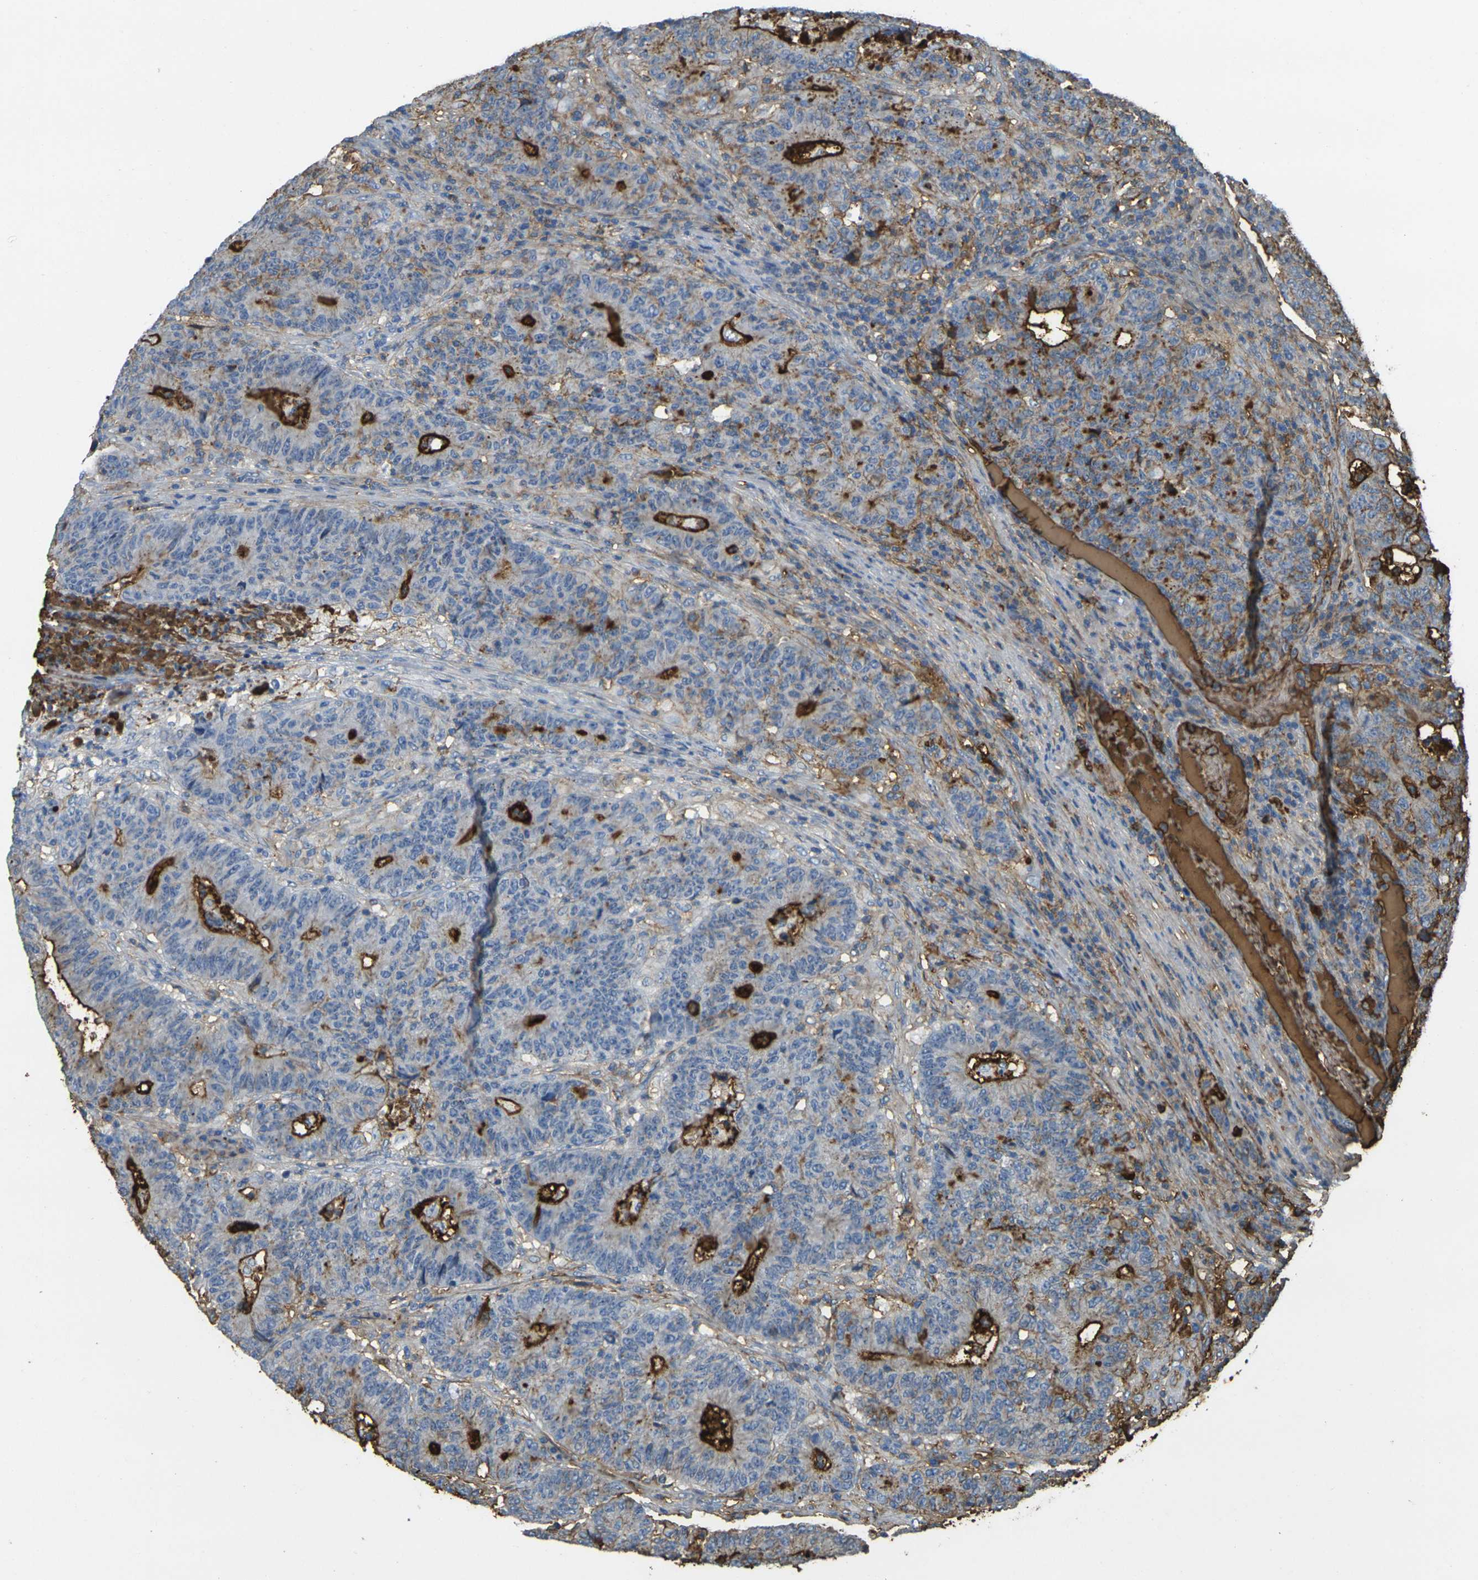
{"staining": {"intensity": "strong", "quantity": "<25%", "location": "cytoplasmic/membranous"}, "tissue": "colorectal cancer", "cell_type": "Tumor cells", "image_type": "cancer", "snomed": [{"axis": "morphology", "description": "Normal tissue, NOS"}, {"axis": "morphology", "description": "Adenocarcinoma, NOS"}, {"axis": "topography", "description": "Colon"}], "caption": "Strong cytoplasmic/membranous staining is present in approximately <25% of tumor cells in colorectal adenocarcinoma. (DAB (3,3'-diaminobenzidine) IHC, brown staining for protein, blue staining for nuclei).", "gene": "PLCD1", "patient": {"sex": "female", "age": 75}}